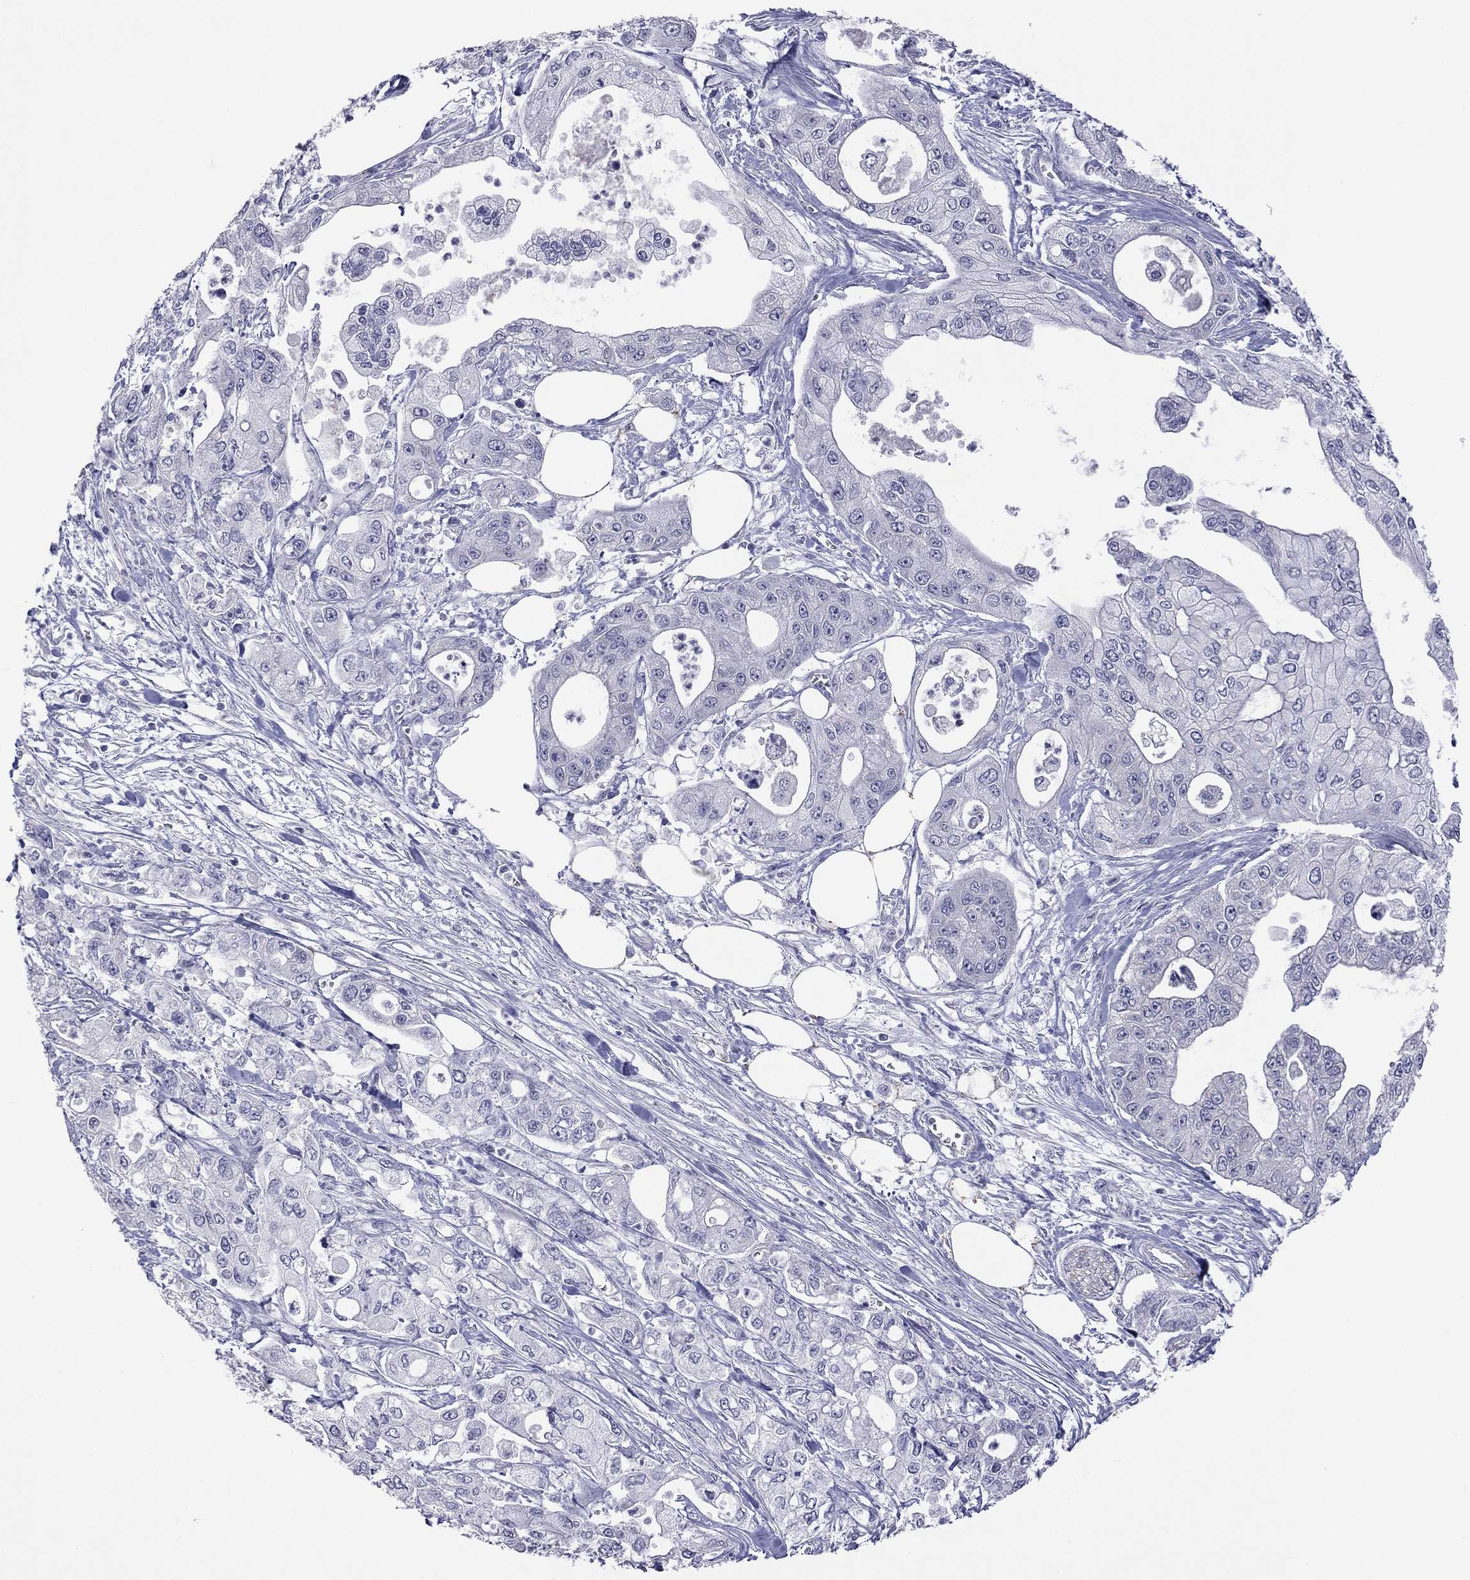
{"staining": {"intensity": "negative", "quantity": "none", "location": "none"}, "tissue": "pancreatic cancer", "cell_type": "Tumor cells", "image_type": "cancer", "snomed": [{"axis": "morphology", "description": "Adenocarcinoma, NOS"}, {"axis": "topography", "description": "Pancreas"}], "caption": "This is an immunohistochemistry photomicrograph of pancreatic adenocarcinoma. There is no positivity in tumor cells.", "gene": "HYLS1", "patient": {"sex": "male", "age": 70}}